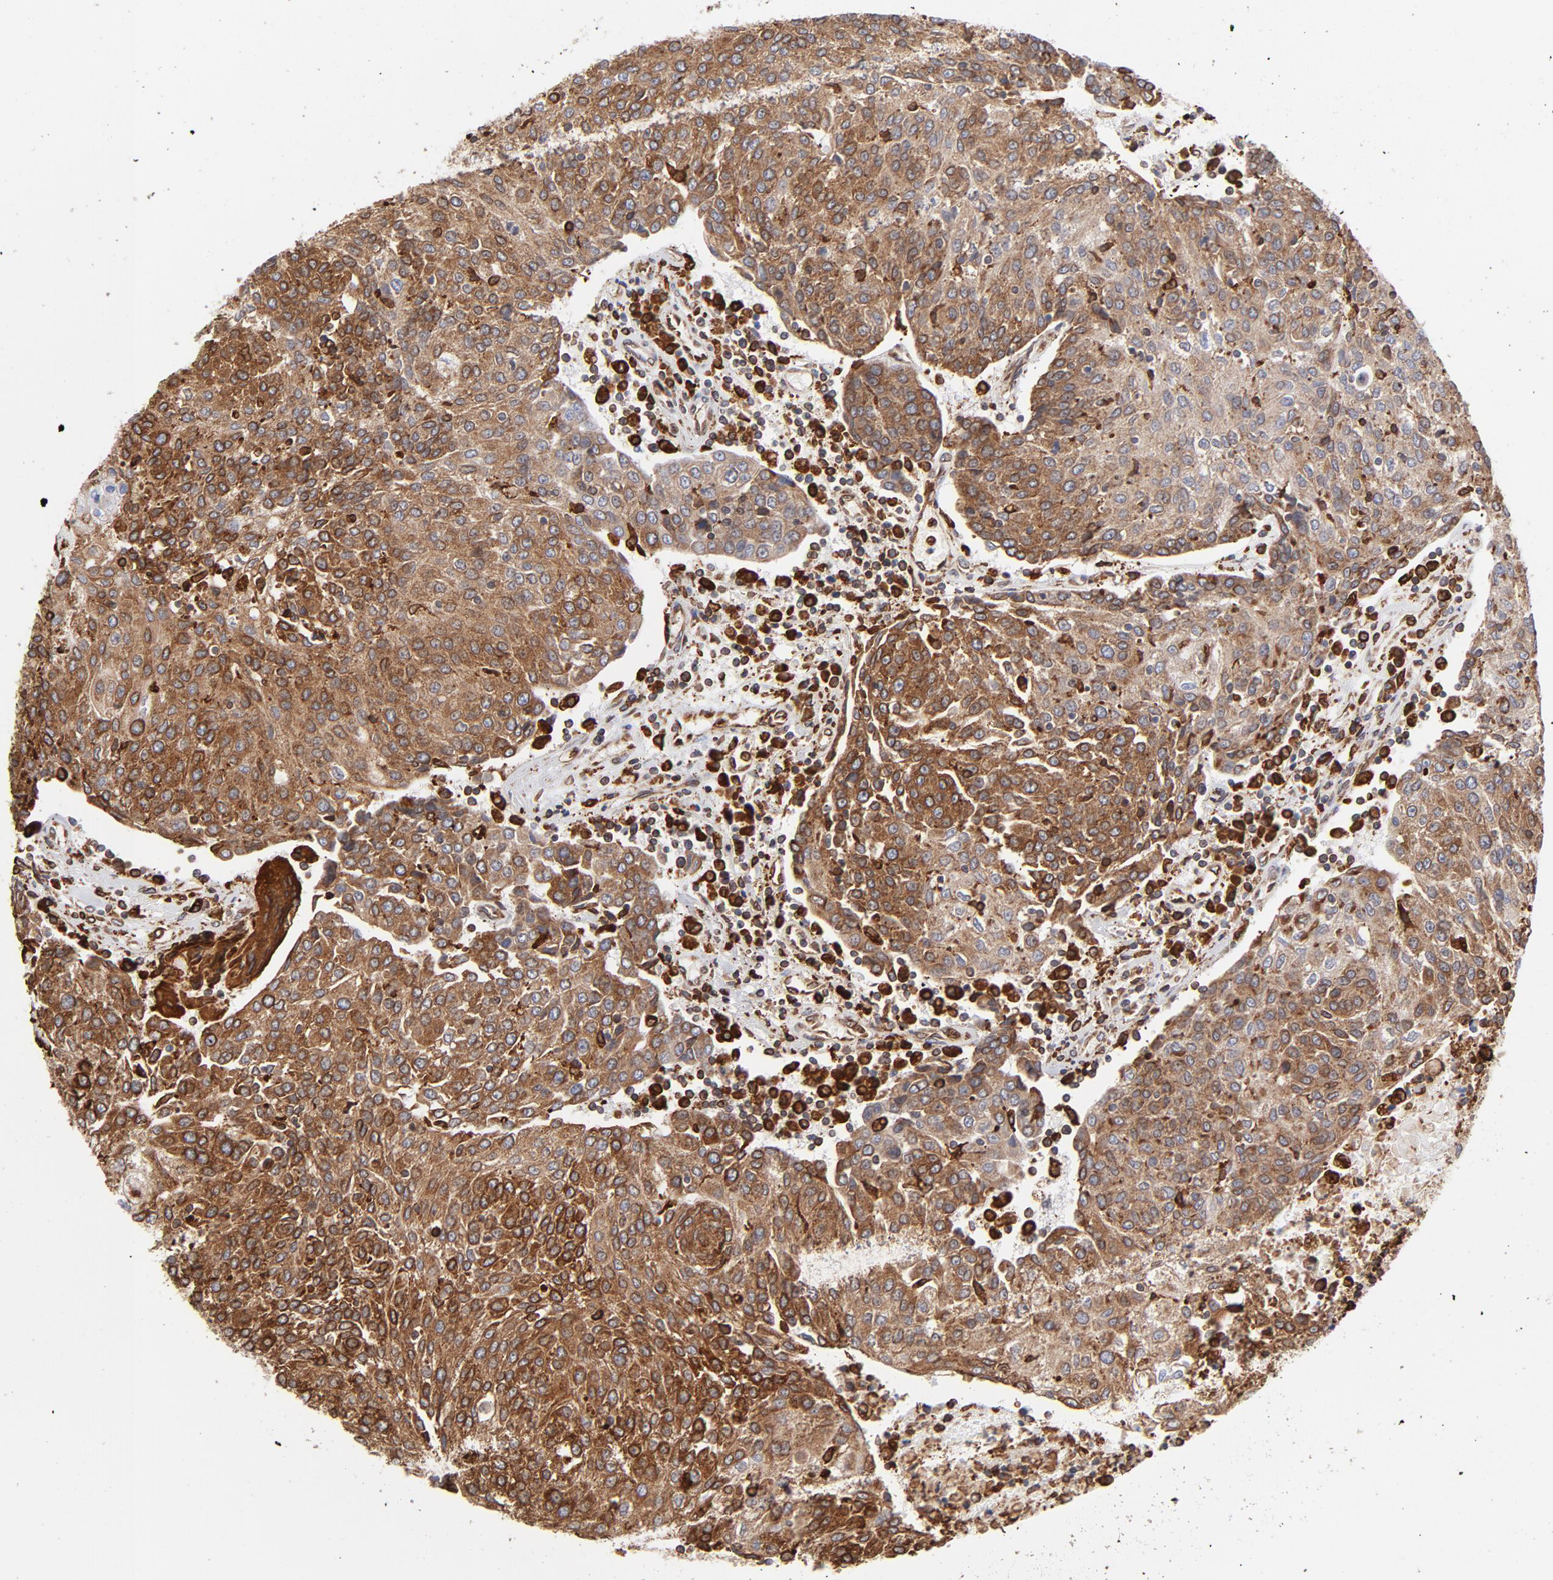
{"staining": {"intensity": "strong", "quantity": ">75%", "location": "cytoplasmic/membranous"}, "tissue": "urothelial cancer", "cell_type": "Tumor cells", "image_type": "cancer", "snomed": [{"axis": "morphology", "description": "Urothelial carcinoma, High grade"}, {"axis": "topography", "description": "Urinary bladder"}], "caption": "This is a micrograph of immunohistochemistry (IHC) staining of urothelial cancer, which shows strong positivity in the cytoplasmic/membranous of tumor cells.", "gene": "CANX", "patient": {"sex": "female", "age": 85}}